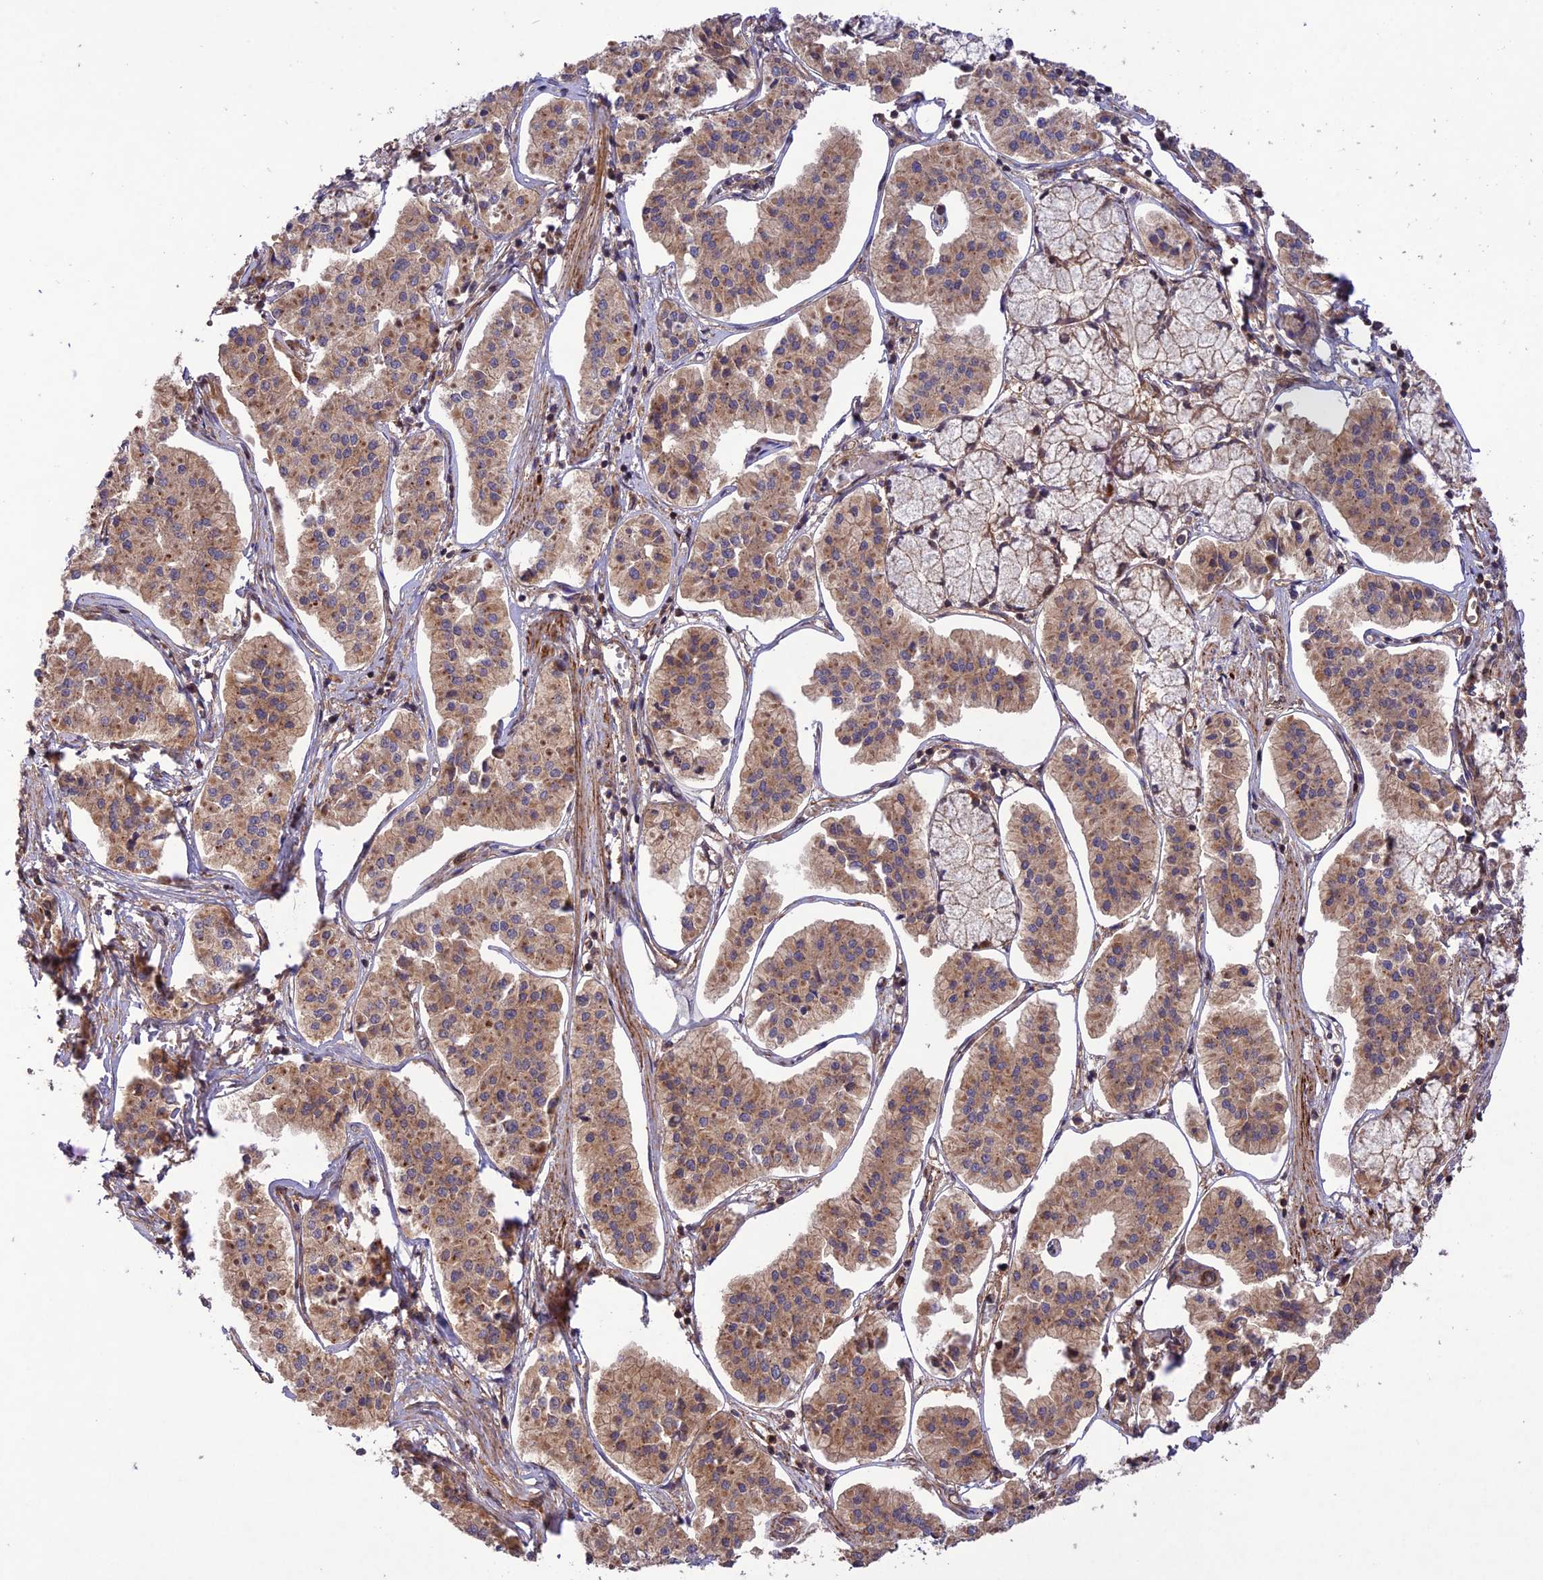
{"staining": {"intensity": "moderate", "quantity": ">75%", "location": "cytoplasmic/membranous"}, "tissue": "pancreatic cancer", "cell_type": "Tumor cells", "image_type": "cancer", "snomed": [{"axis": "morphology", "description": "Adenocarcinoma, NOS"}, {"axis": "topography", "description": "Pancreas"}], "caption": "Protein expression analysis of human pancreatic adenocarcinoma reveals moderate cytoplasmic/membranous positivity in approximately >75% of tumor cells.", "gene": "FCHSD1", "patient": {"sex": "female", "age": 50}}